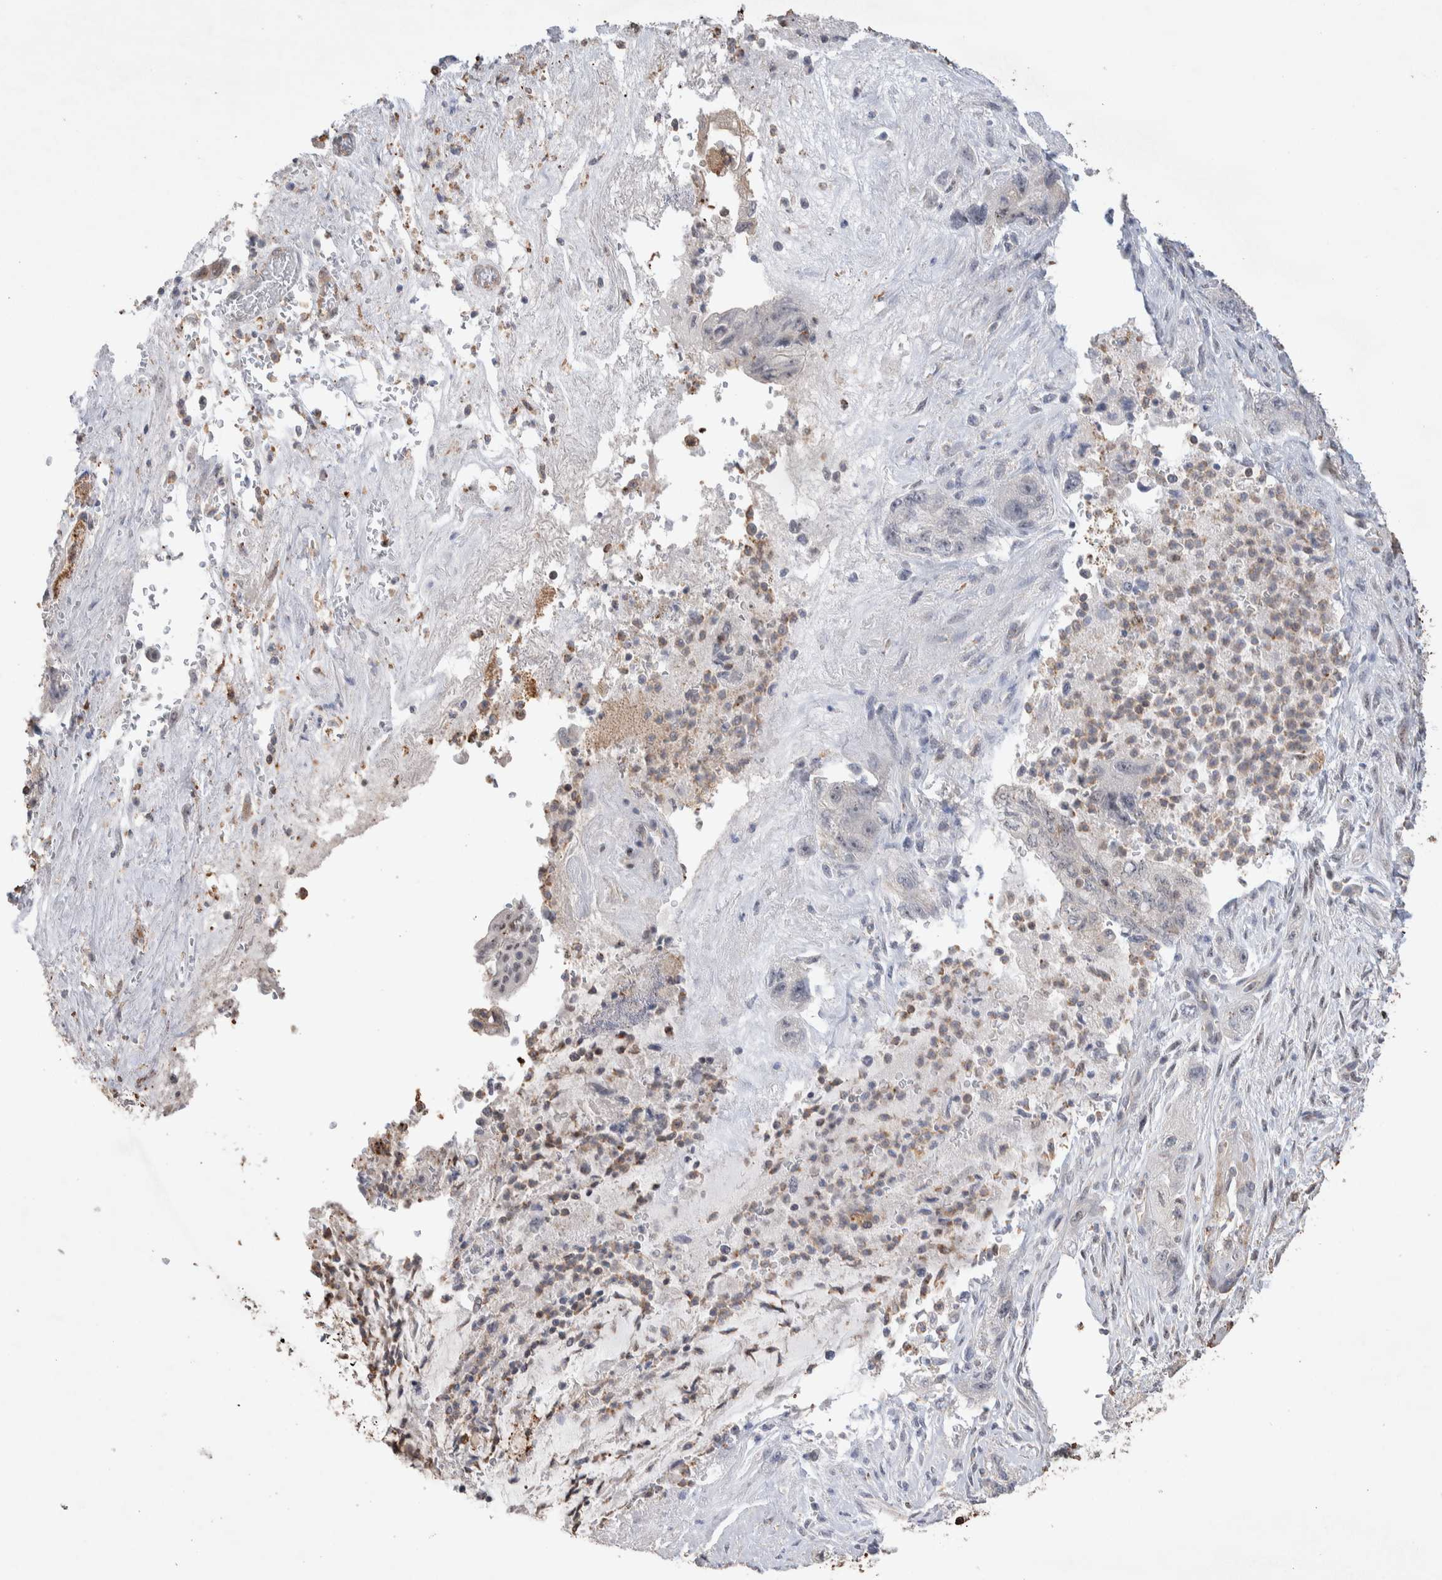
{"staining": {"intensity": "negative", "quantity": "none", "location": "none"}, "tissue": "pancreatic cancer", "cell_type": "Tumor cells", "image_type": "cancer", "snomed": [{"axis": "morphology", "description": "Adenocarcinoma, NOS"}, {"axis": "topography", "description": "Pancreas"}], "caption": "Human adenocarcinoma (pancreatic) stained for a protein using immunohistochemistry exhibits no expression in tumor cells.", "gene": "ZNF704", "patient": {"sex": "female", "age": 73}}